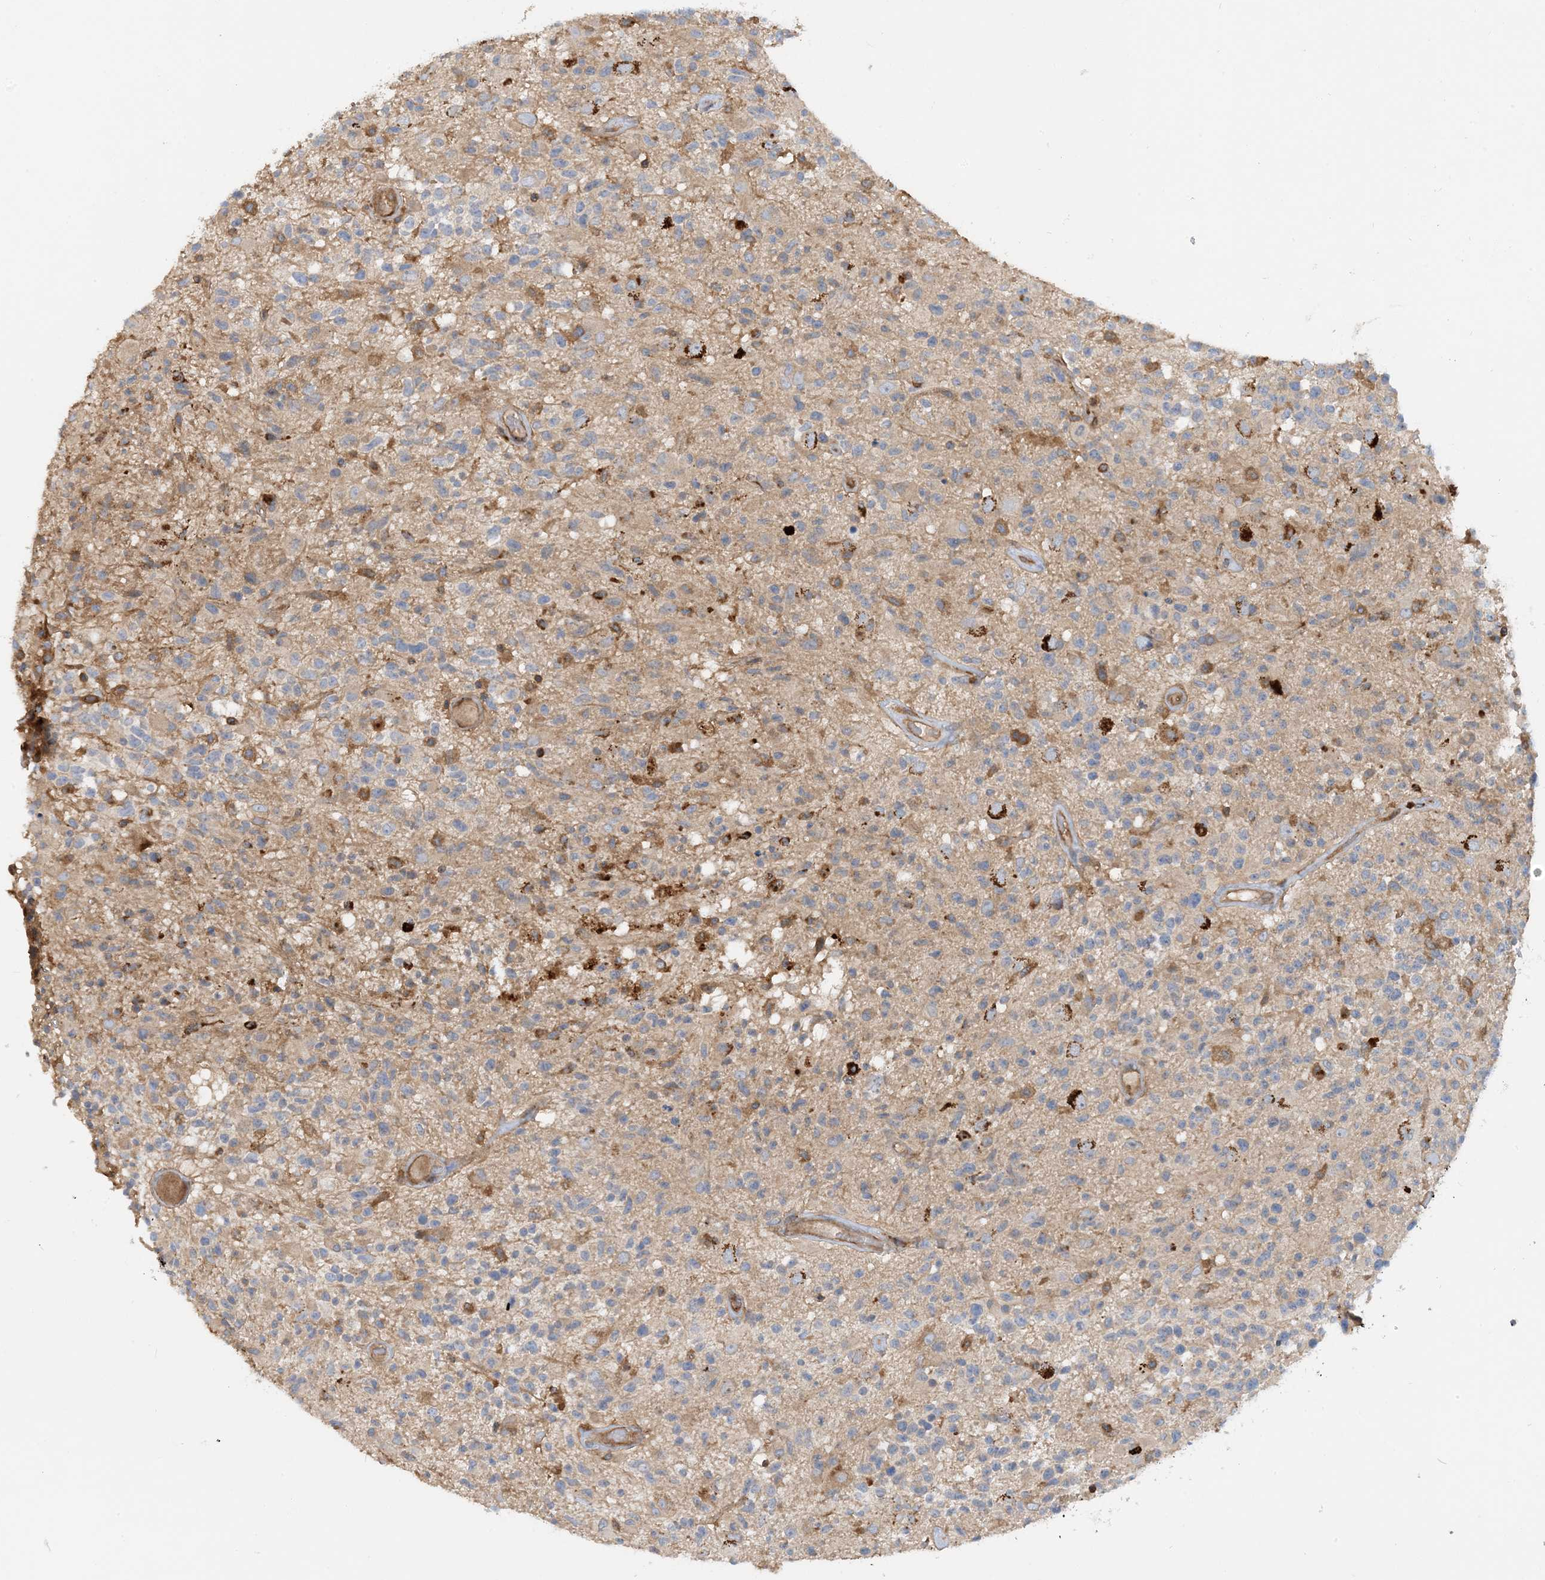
{"staining": {"intensity": "negative", "quantity": "none", "location": "none"}, "tissue": "glioma", "cell_type": "Tumor cells", "image_type": "cancer", "snomed": [{"axis": "morphology", "description": "Glioma, malignant, High grade"}, {"axis": "morphology", "description": "Glioblastoma, NOS"}, {"axis": "topography", "description": "Brain"}], "caption": "Glioma was stained to show a protein in brown. There is no significant staining in tumor cells.", "gene": "SFMBT2", "patient": {"sex": "male", "age": 60}}